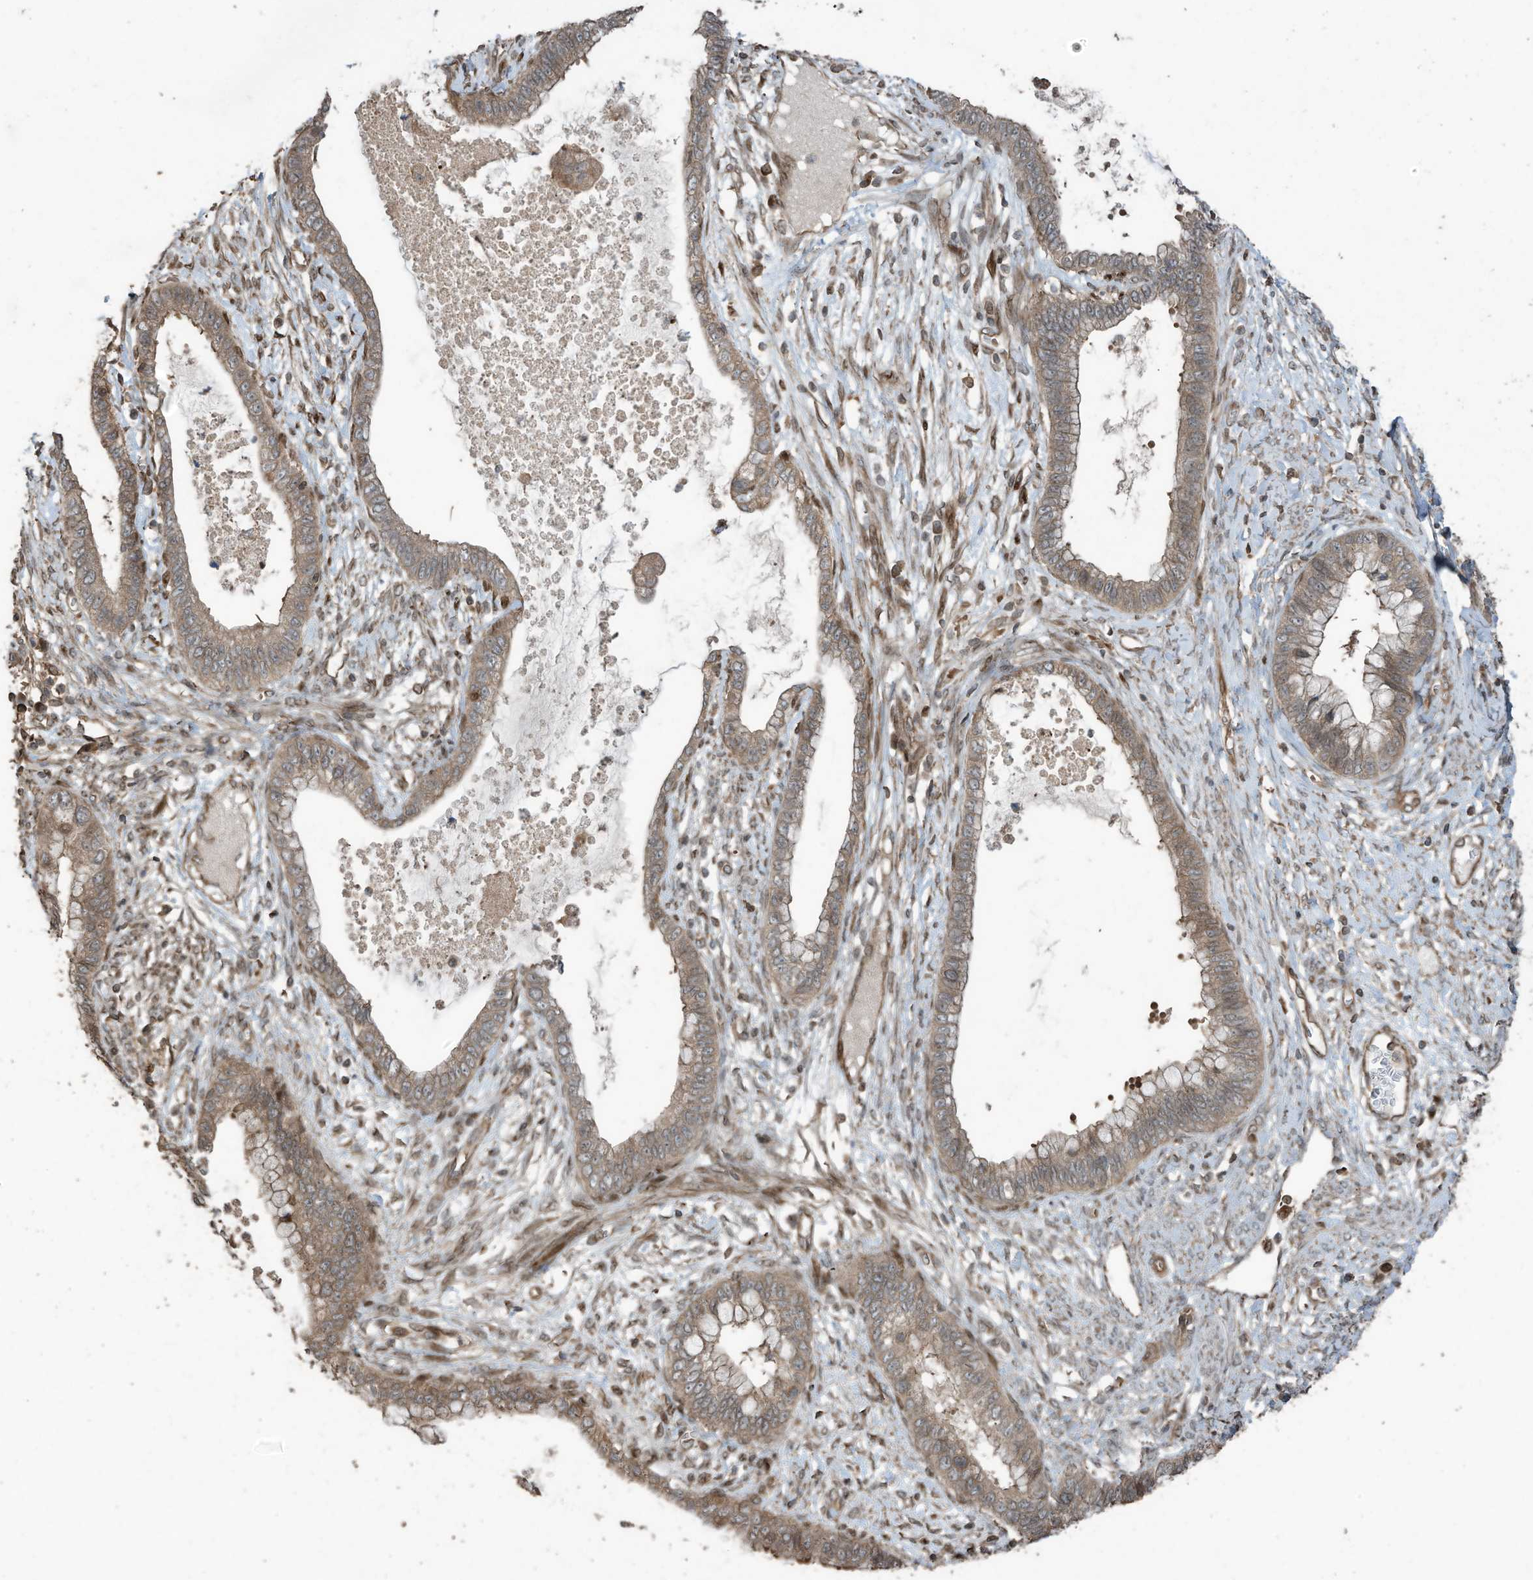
{"staining": {"intensity": "moderate", "quantity": ">75%", "location": "cytoplasmic/membranous"}, "tissue": "cervical cancer", "cell_type": "Tumor cells", "image_type": "cancer", "snomed": [{"axis": "morphology", "description": "Adenocarcinoma, NOS"}, {"axis": "topography", "description": "Cervix"}], "caption": "This photomicrograph shows immunohistochemistry staining of adenocarcinoma (cervical), with medium moderate cytoplasmic/membranous expression in about >75% of tumor cells.", "gene": "ZNF653", "patient": {"sex": "female", "age": 44}}